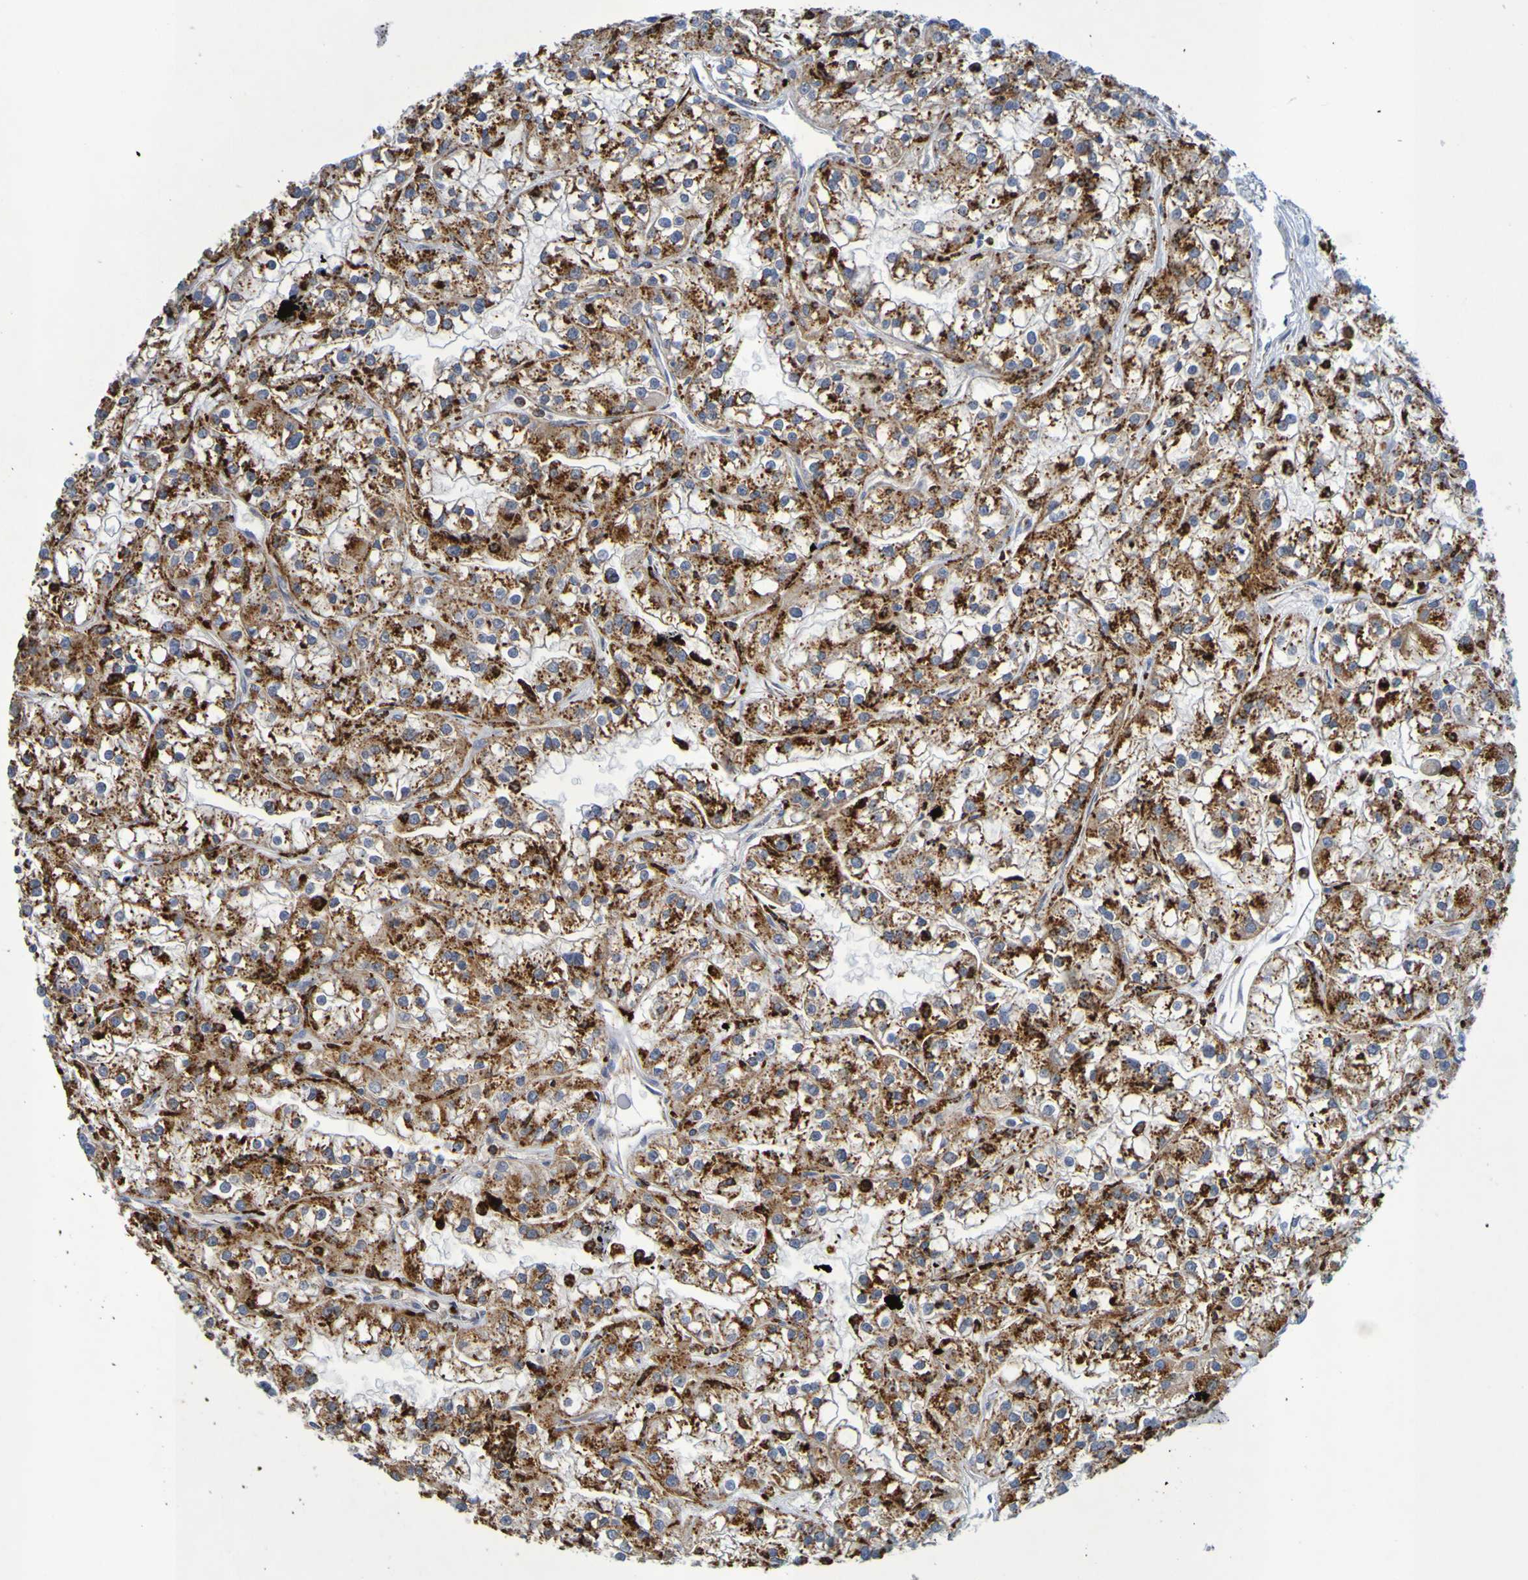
{"staining": {"intensity": "moderate", "quantity": "25%-75%", "location": "cytoplasmic/membranous"}, "tissue": "renal cancer", "cell_type": "Tumor cells", "image_type": "cancer", "snomed": [{"axis": "morphology", "description": "Adenocarcinoma, NOS"}, {"axis": "topography", "description": "Kidney"}], "caption": "The micrograph shows staining of adenocarcinoma (renal), revealing moderate cytoplasmic/membranous protein expression (brown color) within tumor cells.", "gene": "TPH1", "patient": {"sex": "female", "age": 52}}